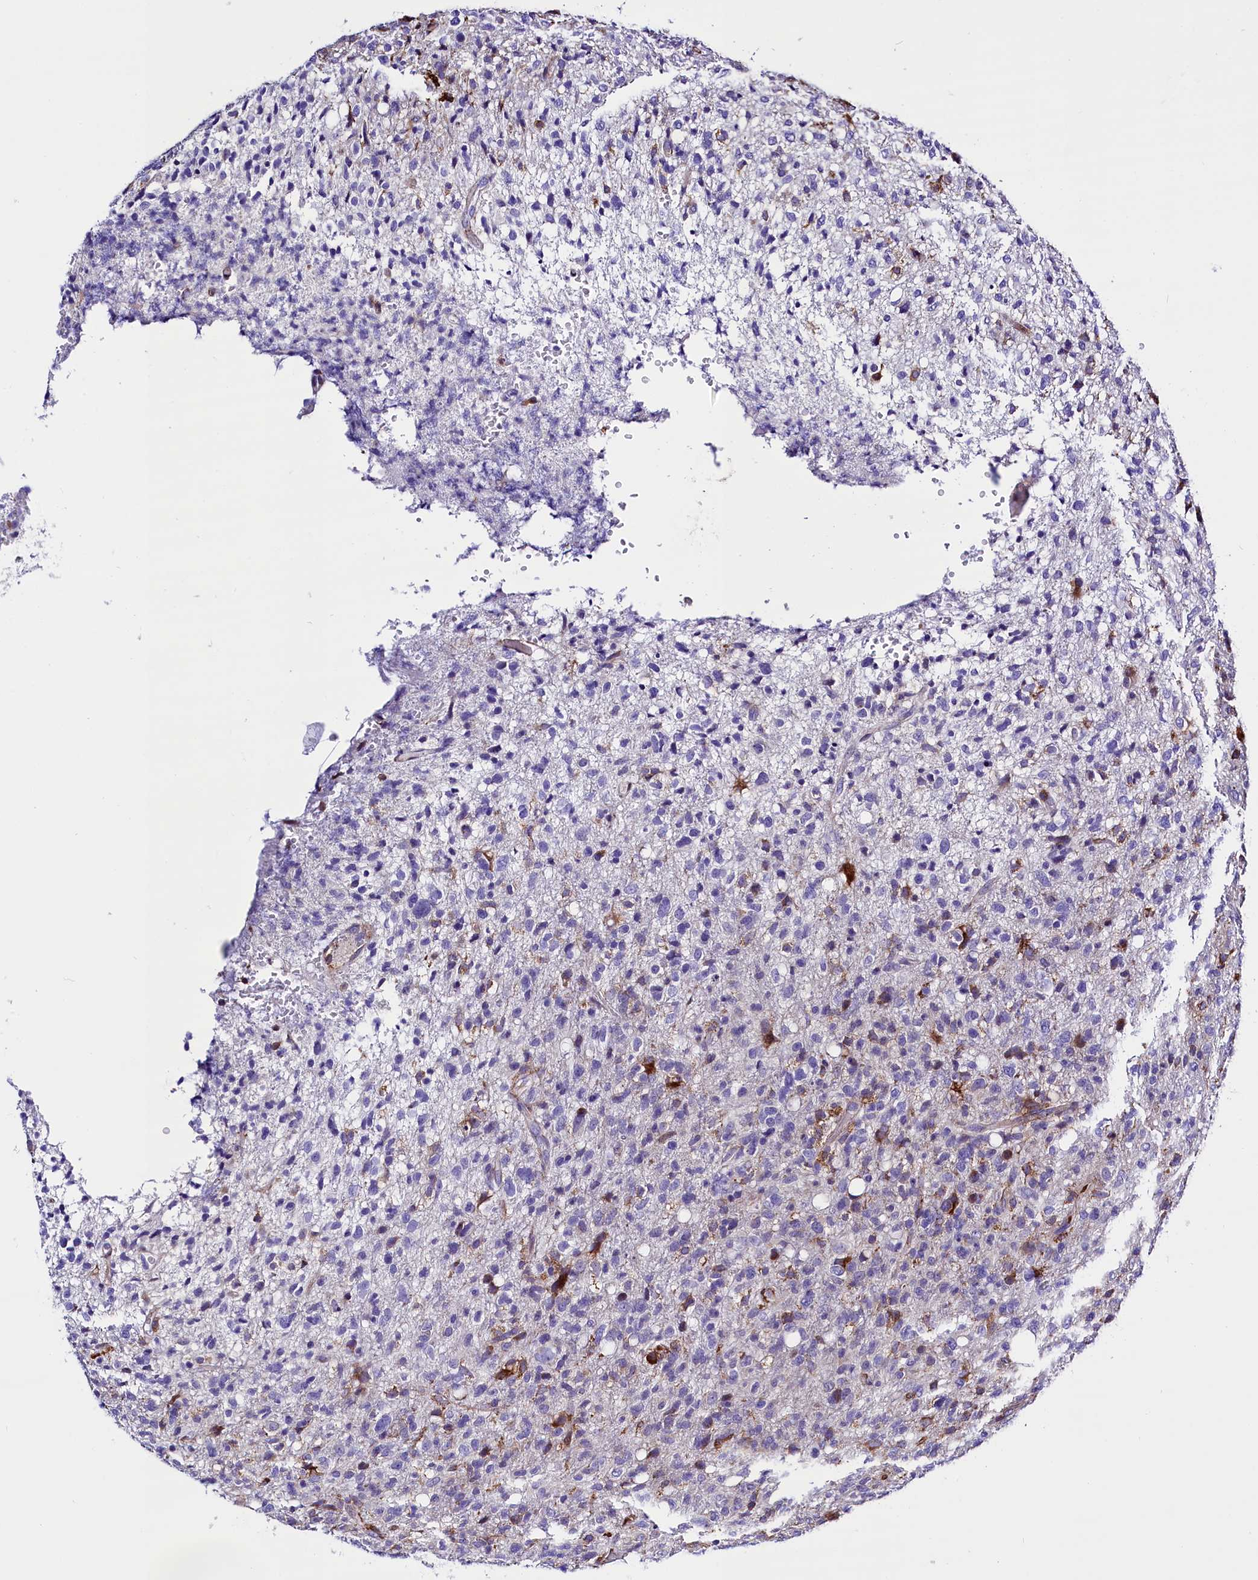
{"staining": {"intensity": "negative", "quantity": "none", "location": "none"}, "tissue": "glioma", "cell_type": "Tumor cells", "image_type": "cancer", "snomed": [{"axis": "morphology", "description": "Glioma, malignant, High grade"}, {"axis": "topography", "description": "Brain"}], "caption": "Tumor cells show no significant protein expression in malignant glioma (high-grade).", "gene": "CMTR2", "patient": {"sex": "female", "age": 57}}